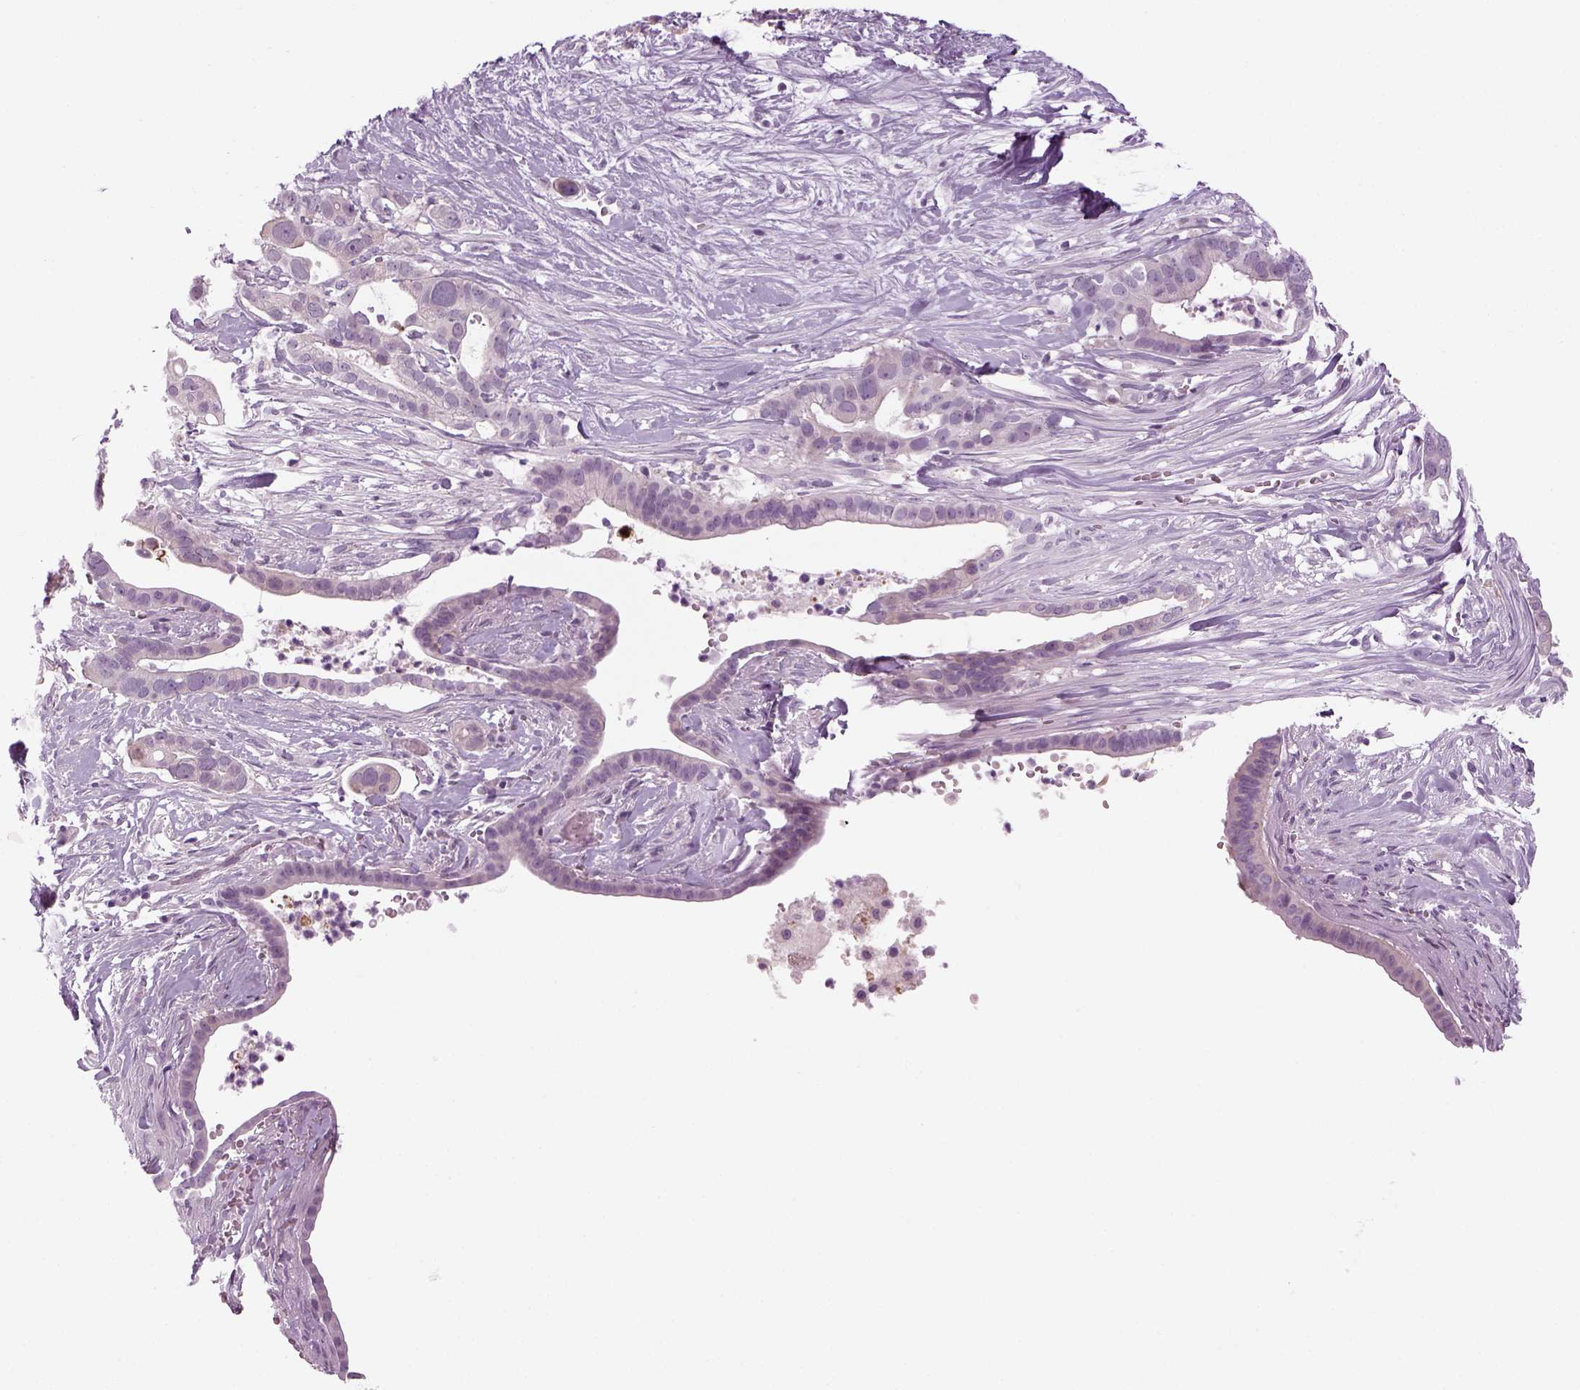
{"staining": {"intensity": "negative", "quantity": "none", "location": "none"}, "tissue": "pancreatic cancer", "cell_type": "Tumor cells", "image_type": "cancer", "snomed": [{"axis": "morphology", "description": "Adenocarcinoma, NOS"}, {"axis": "topography", "description": "Pancreas"}], "caption": "Tumor cells are negative for protein expression in human adenocarcinoma (pancreatic).", "gene": "LRRIQ3", "patient": {"sex": "male", "age": 61}}